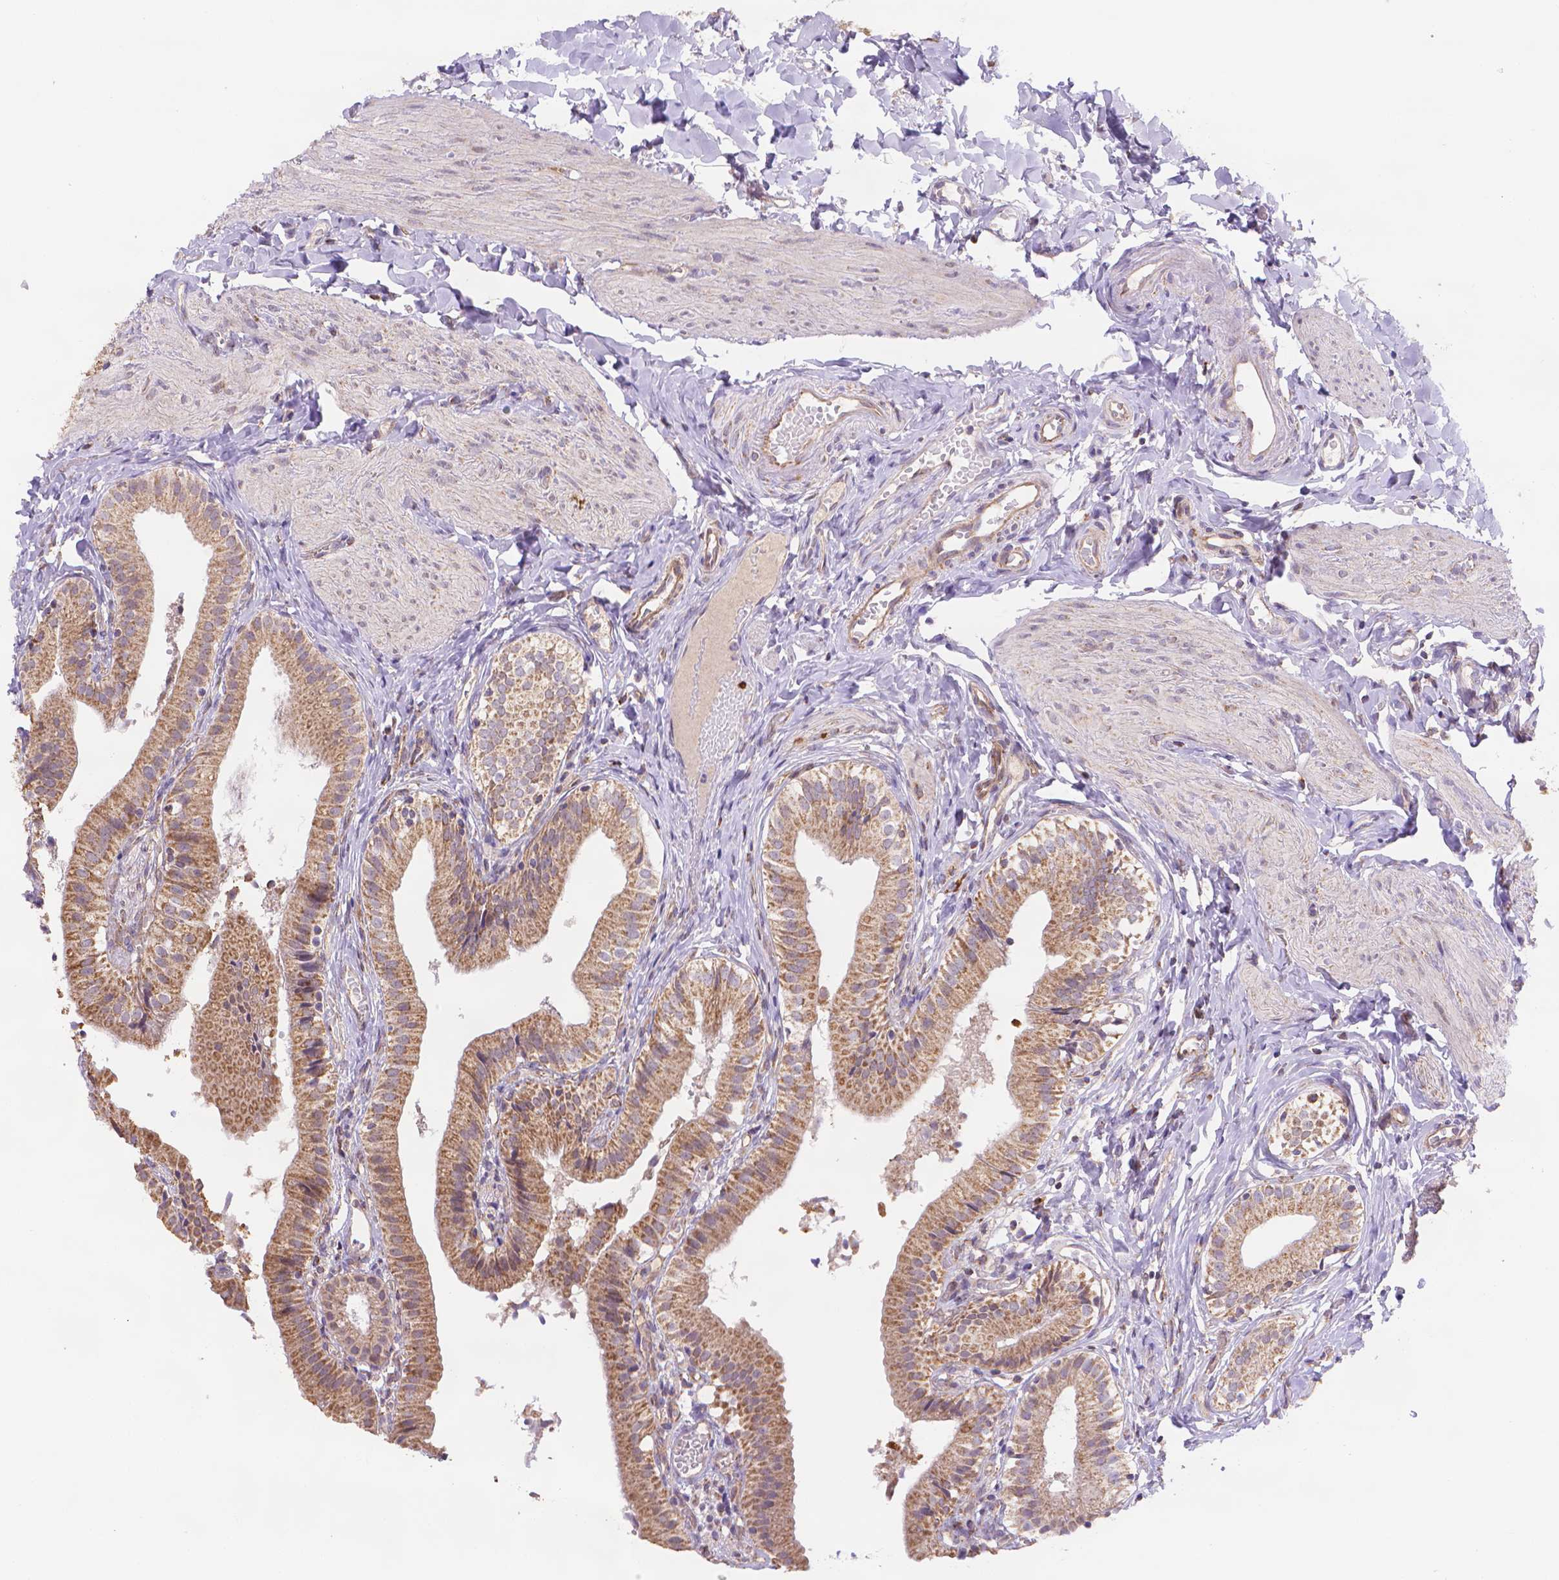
{"staining": {"intensity": "moderate", "quantity": ">75%", "location": "cytoplasmic/membranous"}, "tissue": "gallbladder", "cell_type": "Glandular cells", "image_type": "normal", "snomed": [{"axis": "morphology", "description": "Normal tissue, NOS"}, {"axis": "topography", "description": "Gallbladder"}], "caption": "This is a histology image of IHC staining of unremarkable gallbladder, which shows moderate staining in the cytoplasmic/membranous of glandular cells.", "gene": "CYYR1", "patient": {"sex": "female", "age": 47}}